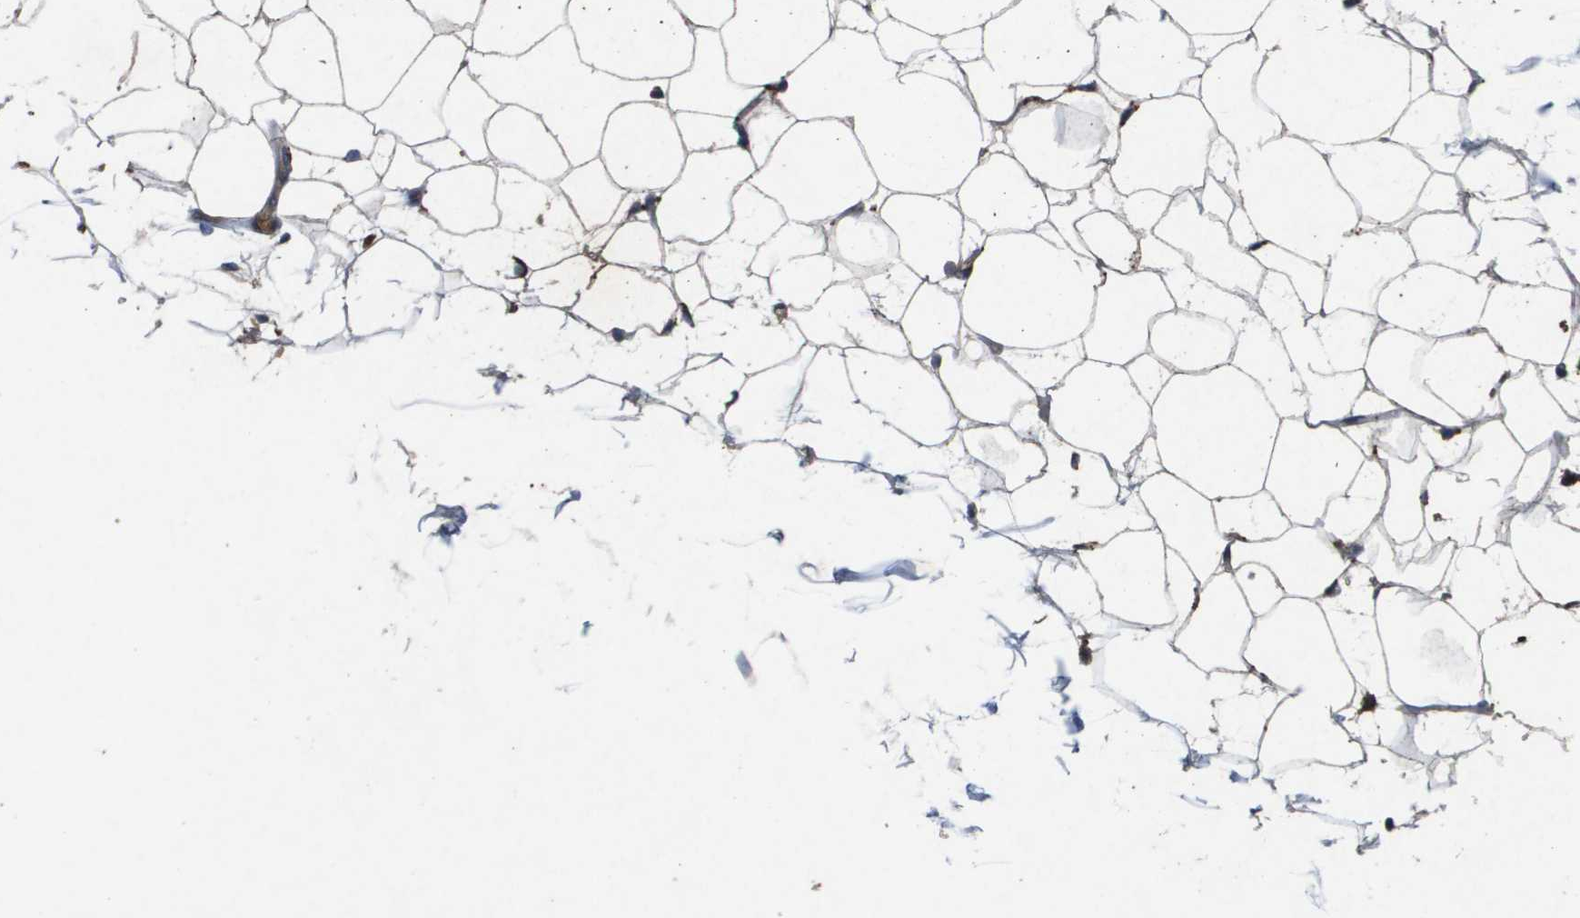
{"staining": {"intensity": "weak", "quantity": "25%-75%", "location": "cytoplasmic/membranous"}, "tissue": "adipose tissue", "cell_type": "Adipocytes", "image_type": "normal", "snomed": [{"axis": "morphology", "description": "Normal tissue, NOS"}, {"axis": "topography", "description": "Breast"}, {"axis": "topography", "description": "Soft tissue"}], "caption": "Immunohistochemical staining of benign adipose tissue shows low levels of weak cytoplasmic/membranous expression in about 25%-75% of adipocytes. (DAB (3,3'-diaminobenzidine) = brown stain, brightfield microscopy at high magnification).", "gene": "PROC", "patient": {"sex": "female", "age": 75}}